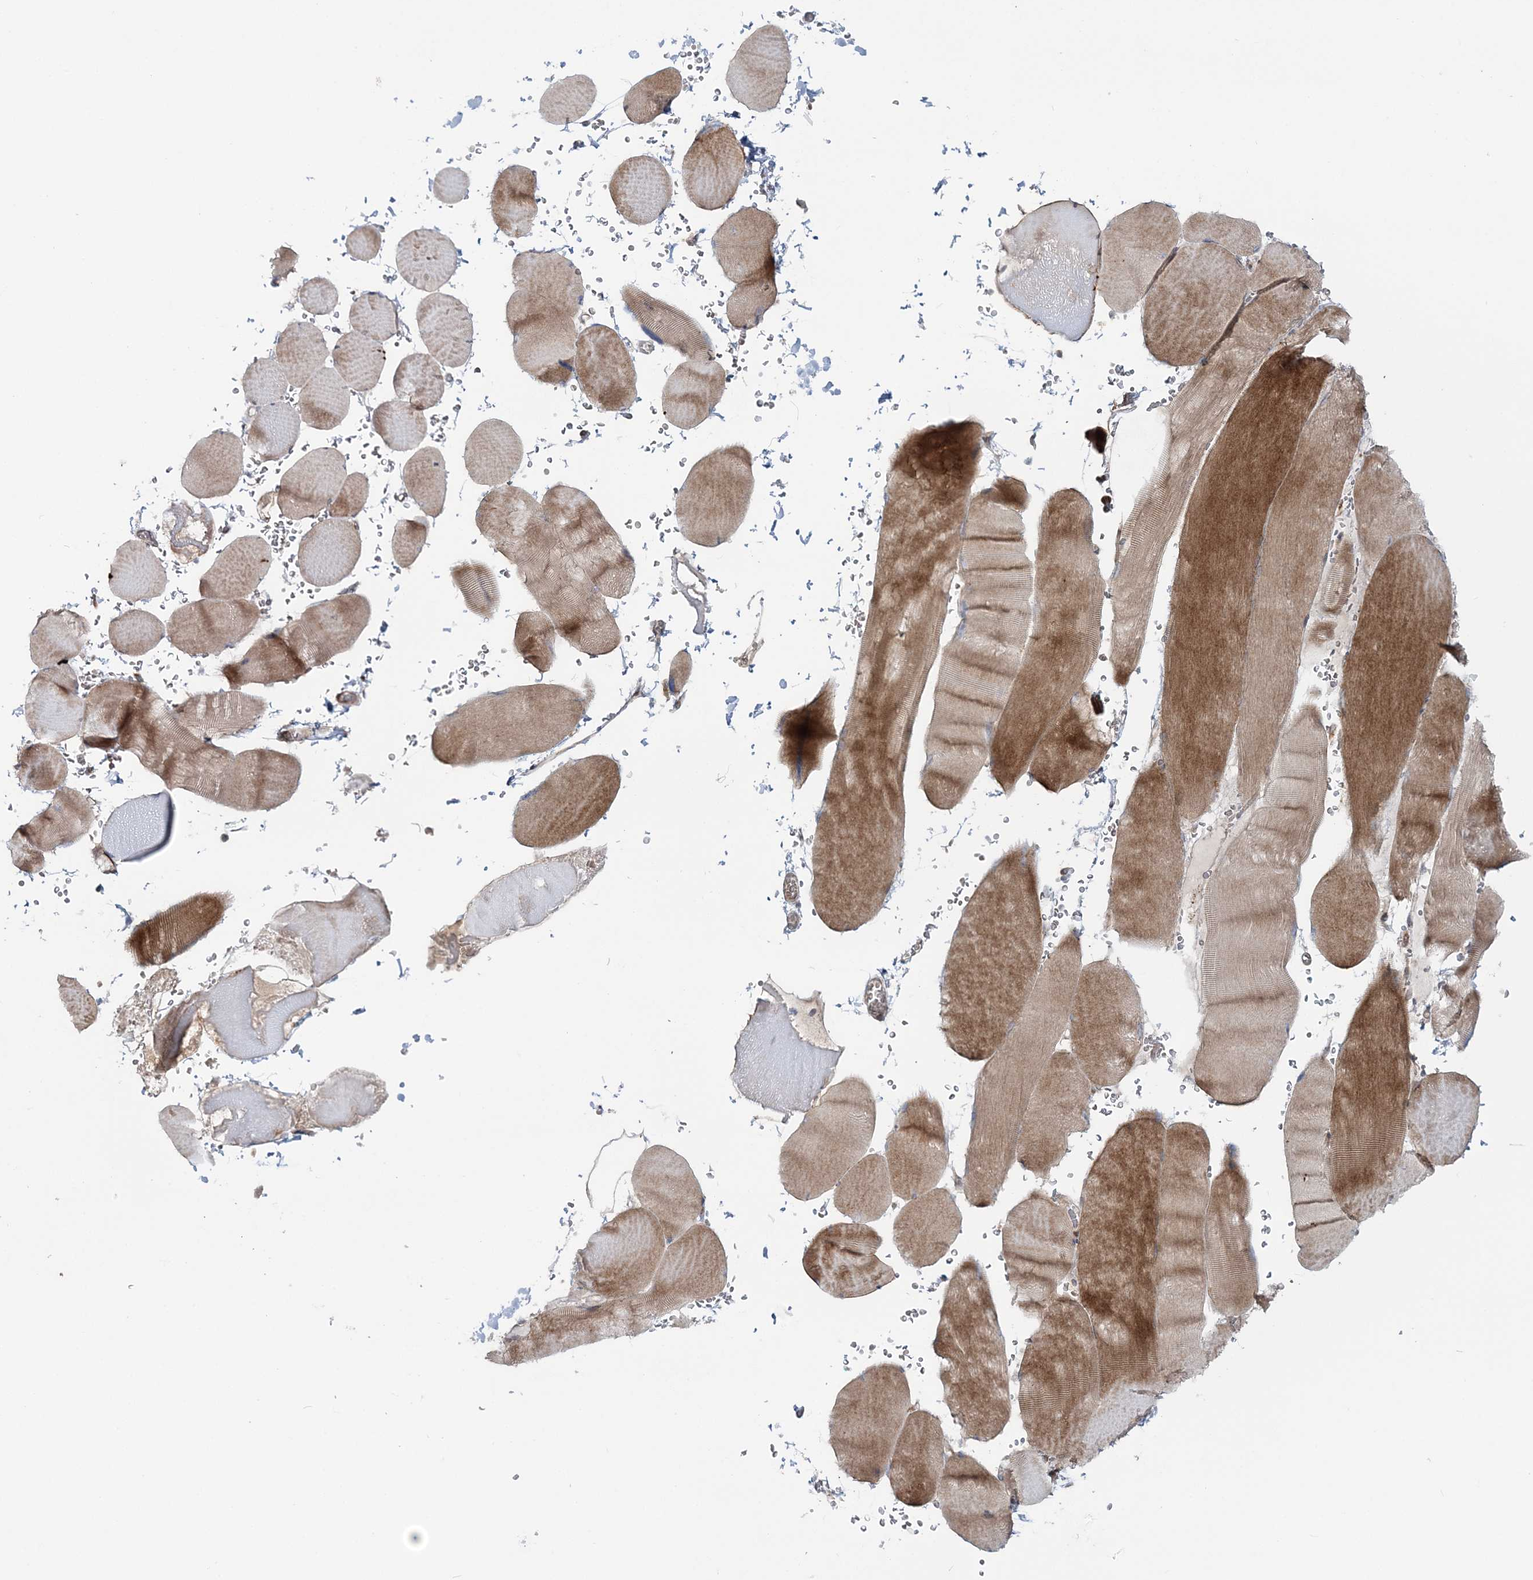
{"staining": {"intensity": "moderate", "quantity": ">75%", "location": "cytoplasmic/membranous"}, "tissue": "skeletal muscle", "cell_type": "Myocytes", "image_type": "normal", "snomed": [{"axis": "morphology", "description": "Normal tissue, NOS"}, {"axis": "topography", "description": "Skeletal muscle"}, {"axis": "topography", "description": "Head-Neck"}], "caption": "This photomicrograph shows benign skeletal muscle stained with immunohistochemistry (IHC) to label a protein in brown. The cytoplasmic/membranous of myocytes show moderate positivity for the protein. Nuclei are counter-stained blue.", "gene": "MOCS2", "patient": {"sex": "male", "age": 66}}